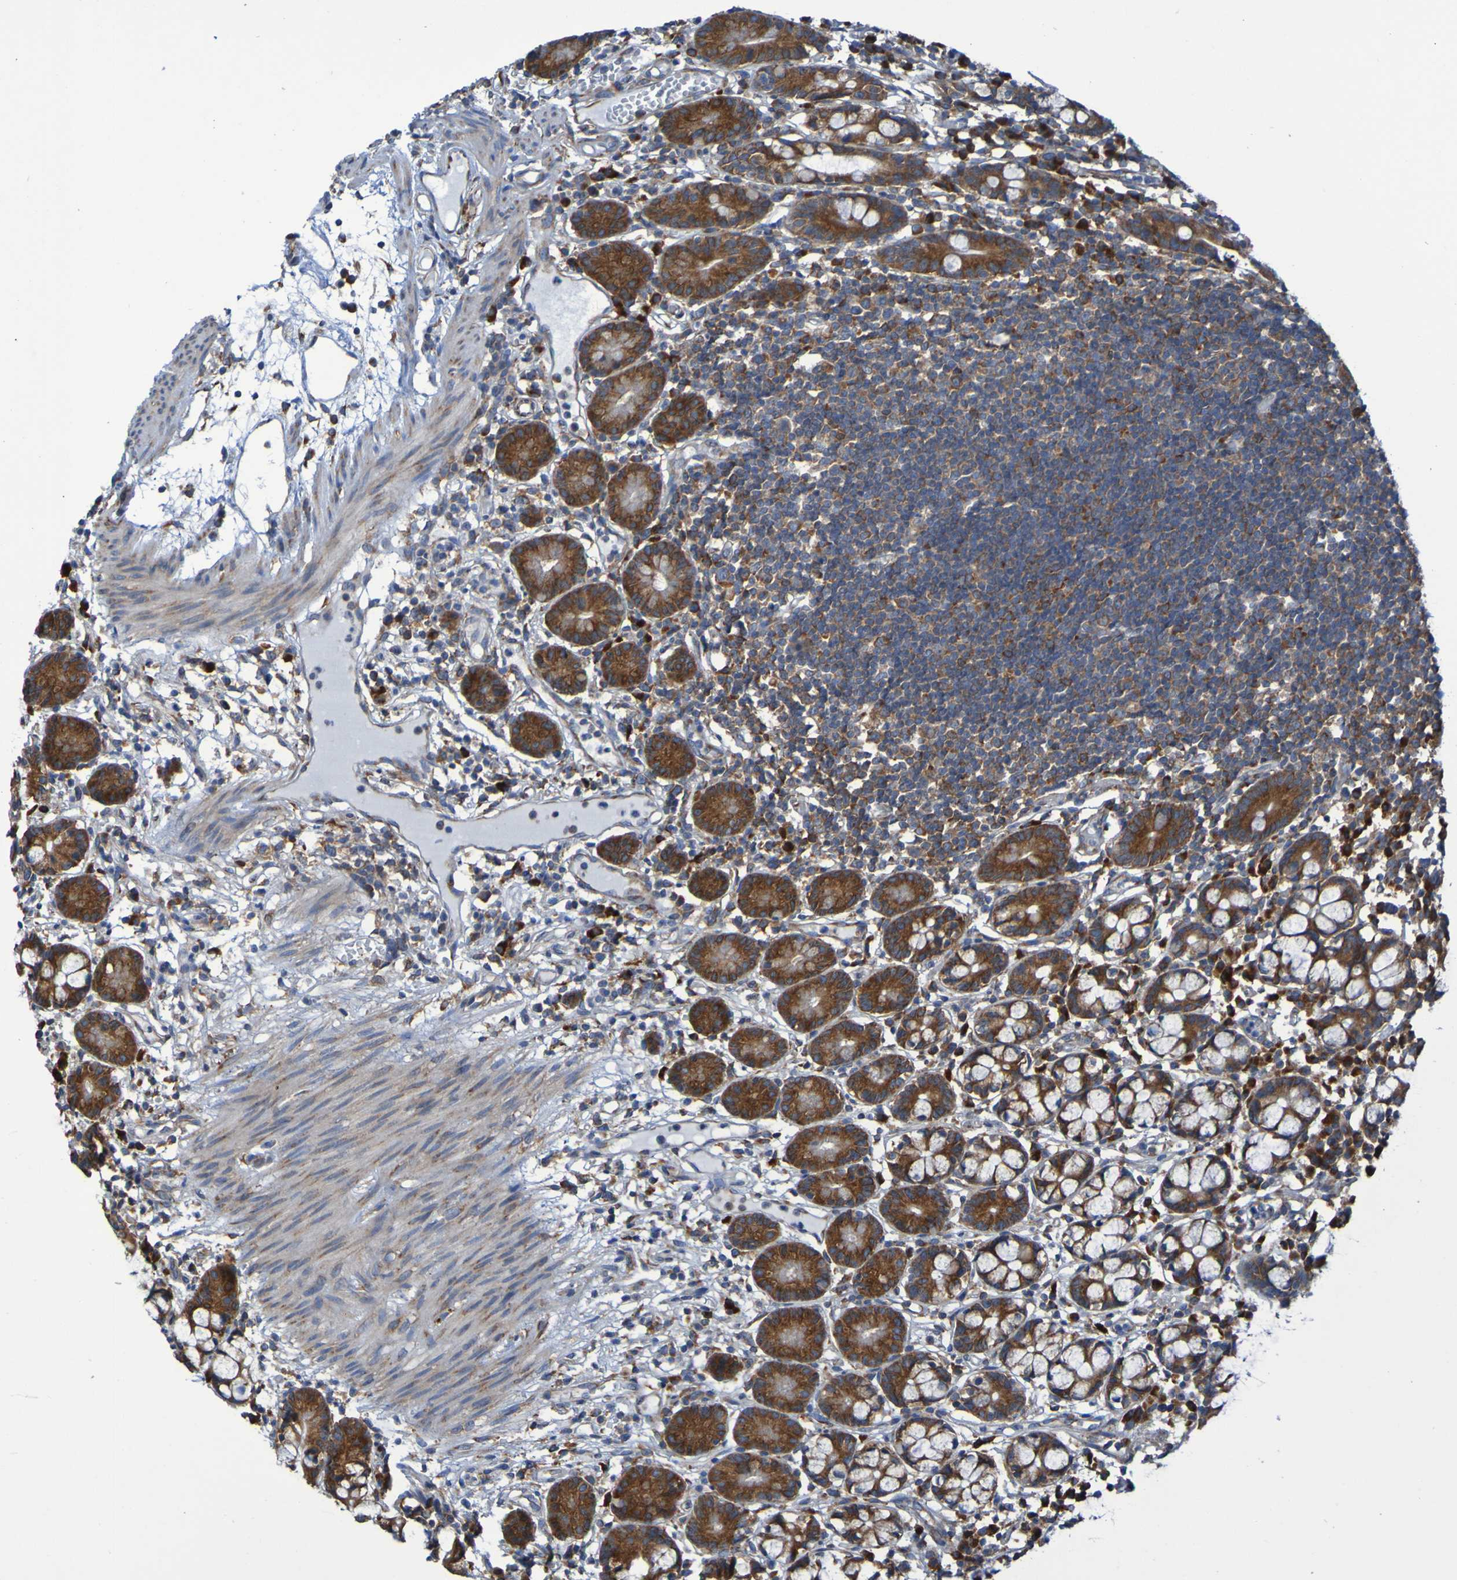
{"staining": {"intensity": "strong", "quantity": ">75%", "location": "cytoplasmic/membranous"}, "tissue": "small intestine", "cell_type": "Glandular cells", "image_type": "normal", "snomed": [{"axis": "morphology", "description": "Normal tissue, NOS"}, {"axis": "morphology", "description": "Cystadenocarcinoma, serous, Metastatic site"}, {"axis": "topography", "description": "Small intestine"}], "caption": "Protein staining demonstrates strong cytoplasmic/membranous staining in approximately >75% of glandular cells in normal small intestine. (DAB (3,3'-diaminobenzidine) = brown stain, brightfield microscopy at high magnification).", "gene": "FKBP3", "patient": {"sex": "female", "age": 61}}